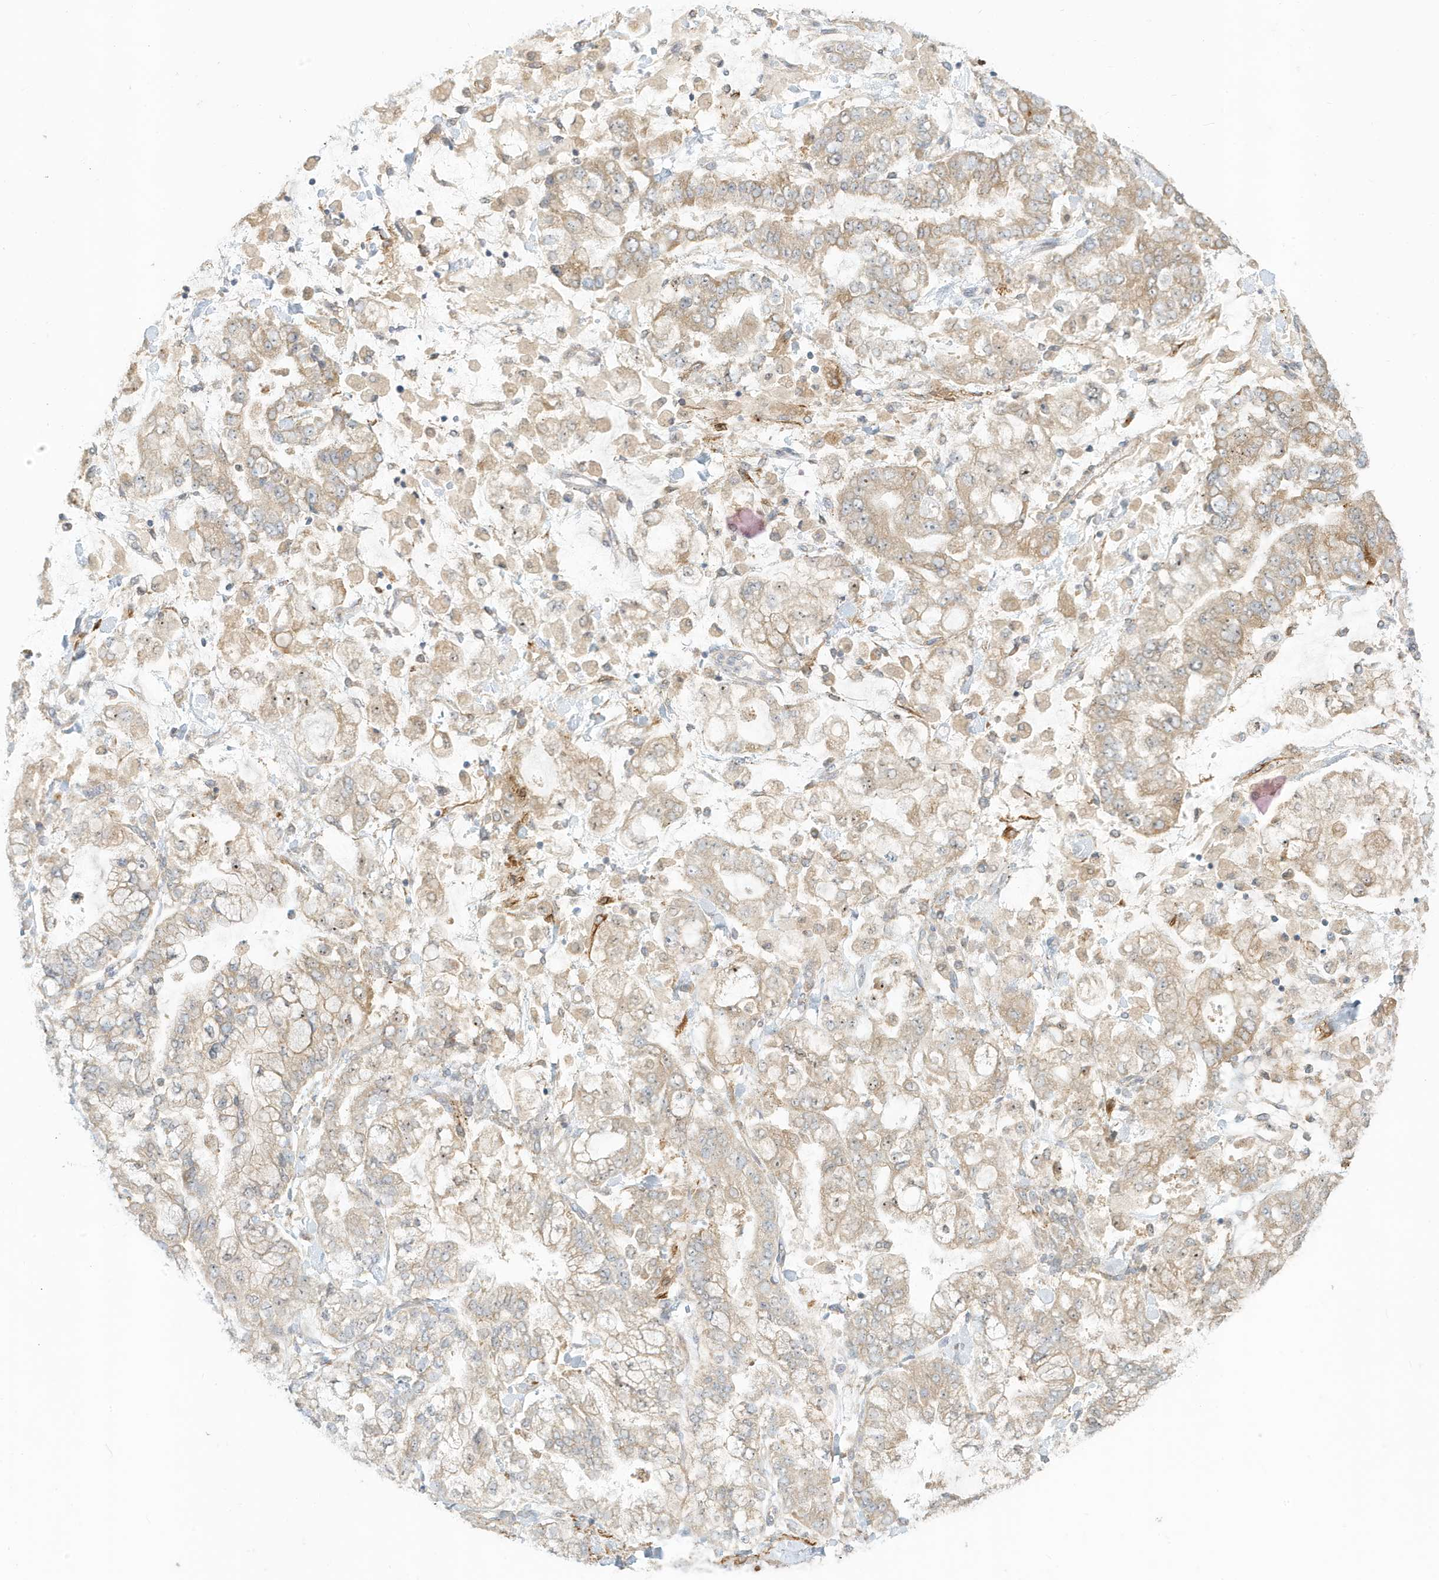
{"staining": {"intensity": "weak", "quantity": "25%-75%", "location": "cytoplasmic/membranous"}, "tissue": "stomach cancer", "cell_type": "Tumor cells", "image_type": "cancer", "snomed": [{"axis": "morphology", "description": "Normal tissue, NOS"}, {"axis": "morphology", "description": "Adenocarcinoma, NOS"}, {"axis": "topography", "description": "Stomach, upper"}, {"axis": "topography", "description": "Stomach"}], "caption": "This photomicrograph displays IHC staining of adenocarcinoma (stomach), with low weak cytoplasmic/membranous staining in approximately 25%-75% of tumor cells.", "gene": "MCOLN1", "patient": {"sex": "male", "age": 76}}